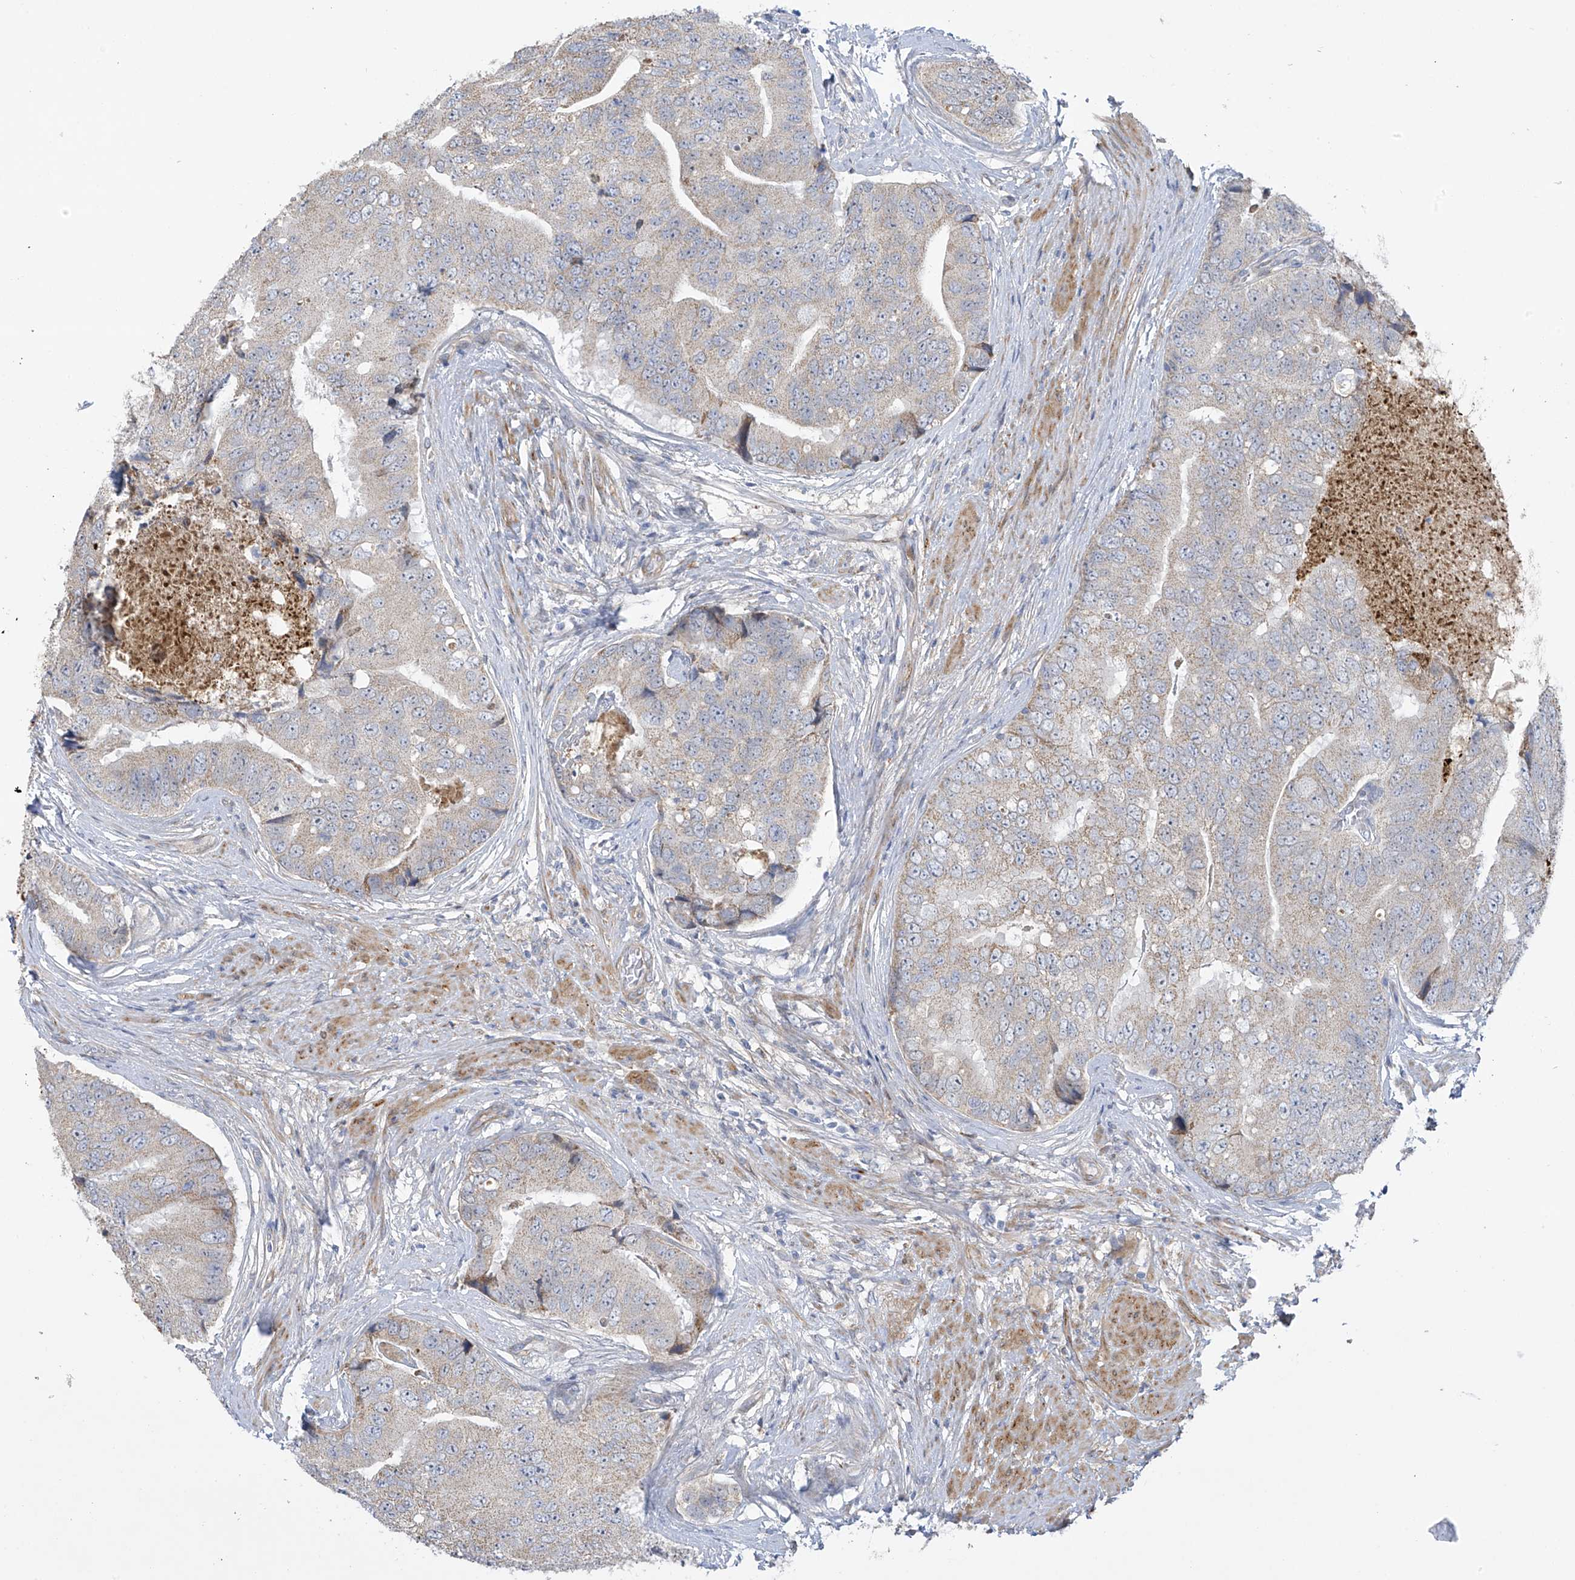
{"staining": {"intensity": "weak", "quantity": "<25%", "location": "cytoplasmic/membranous"}, "tissue": "prostate cancer", "cell_type": "Tumor cells", "image_type": "cancer", "snomed": [{"axis": "morphology", "description": "Adenocarcinoma, High grade"}, {"axis": "topography", "description": "Prostate"}], "caption": "DAB immunohistochemical staining of prostate cancer (adenocarcinoma (high-grade)) shows no significant staining in tumor cells.", "gene": "ZNF641", "patient": {"sex": "male", "age": 70}}